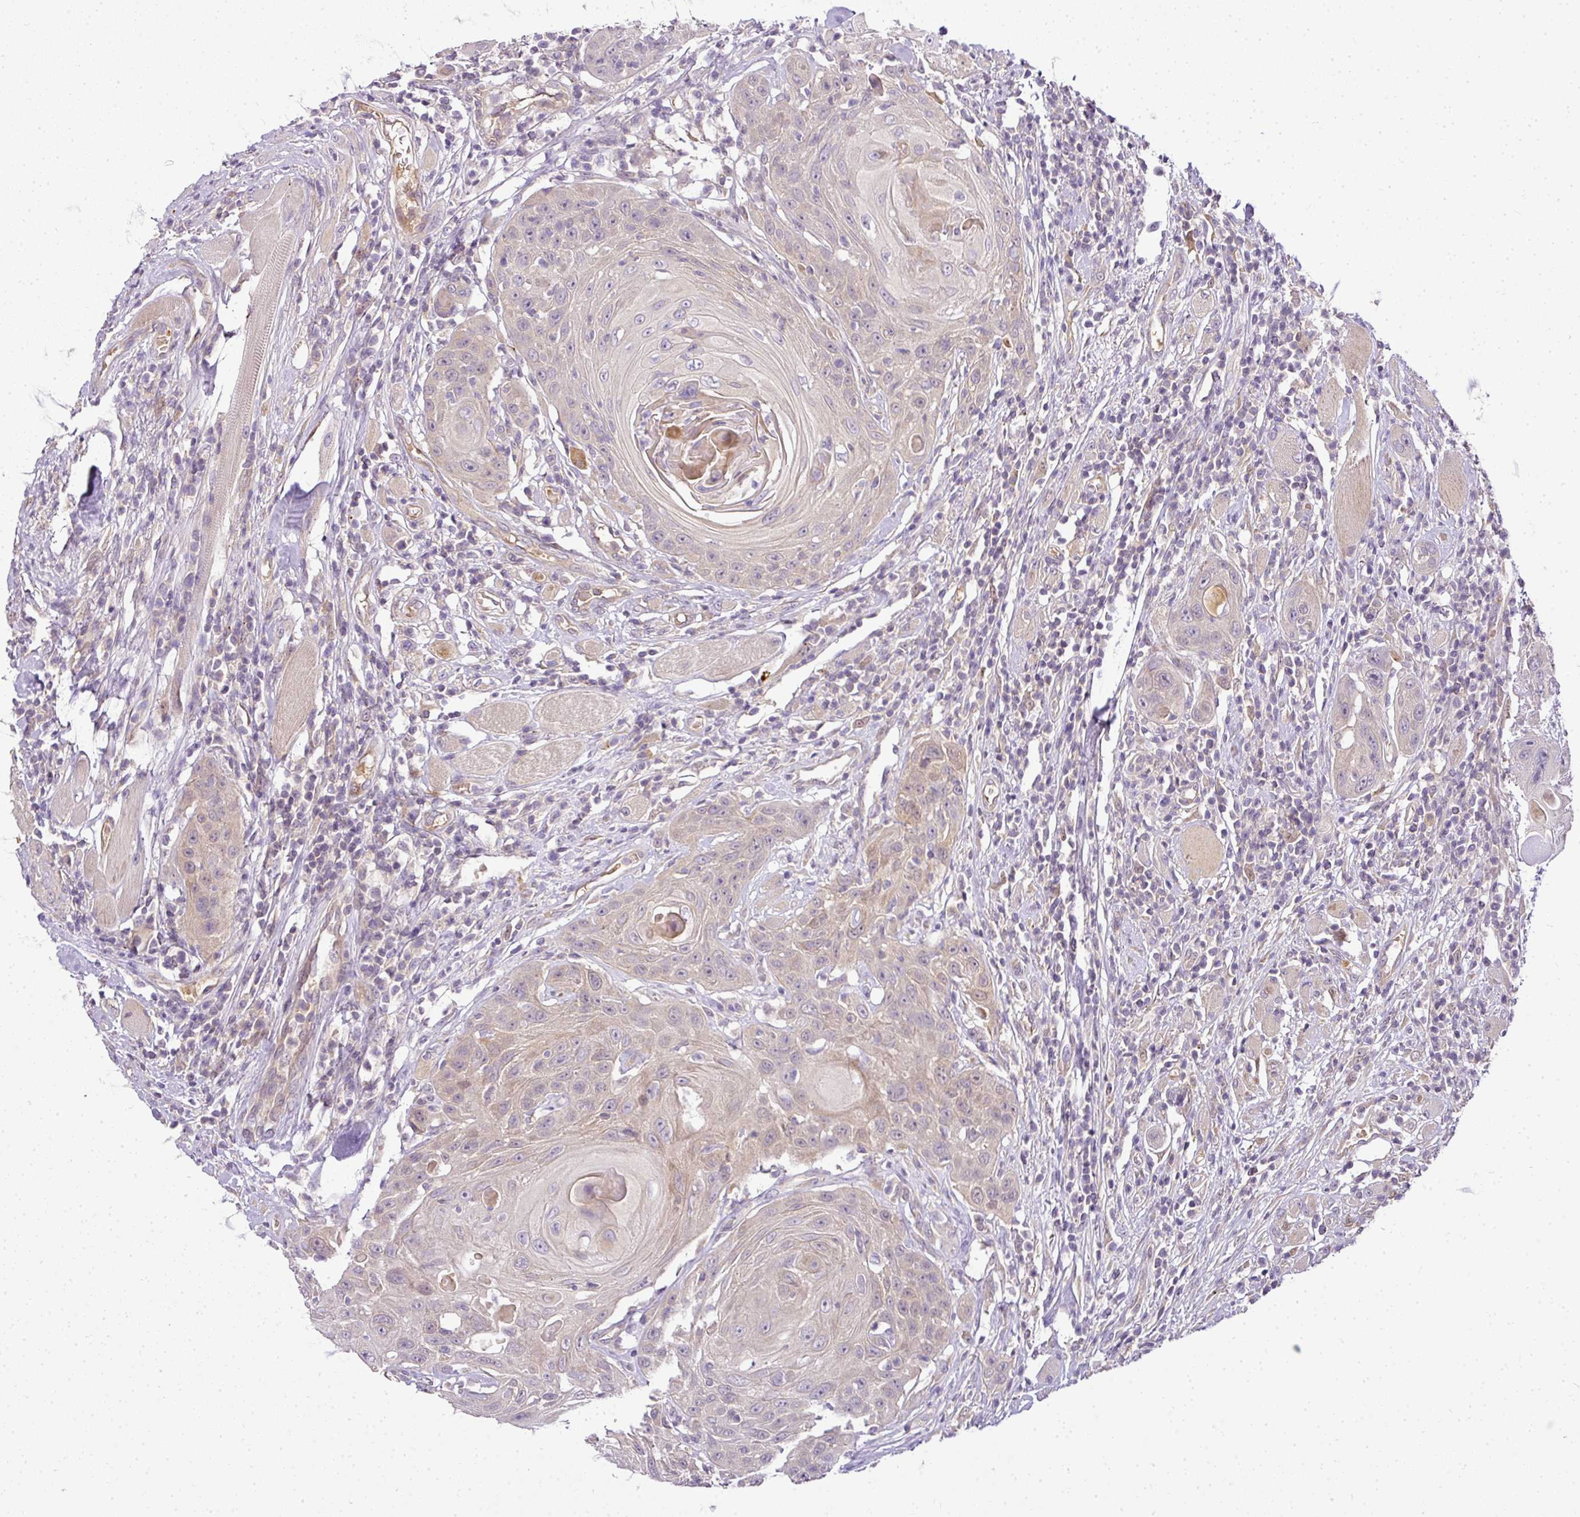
{"staining": {"intensity": "weak", "quantity": "<25%", "location": "cytoplasmic/membranous"}, "tissue": "head and neck cancer", "cell_type": "Tumor cells", "image_type": "cancer", "snomed": [{"axis": "morphology", "description": "Squamous cell carcinoma, NOS"}, {"axis": "topography", "description": "Head-Neck"}], "caption": "High magnification brightfield microscopy of head and neck squamous cell carcinoma stained with DAB (3,3'-diaminobenzidine) (brown) and counterstained with hematoxylin (blue): tumor cells show no significant expression.", "gene": "ADH5", "patient": {"sex": "female", "age": 59}}